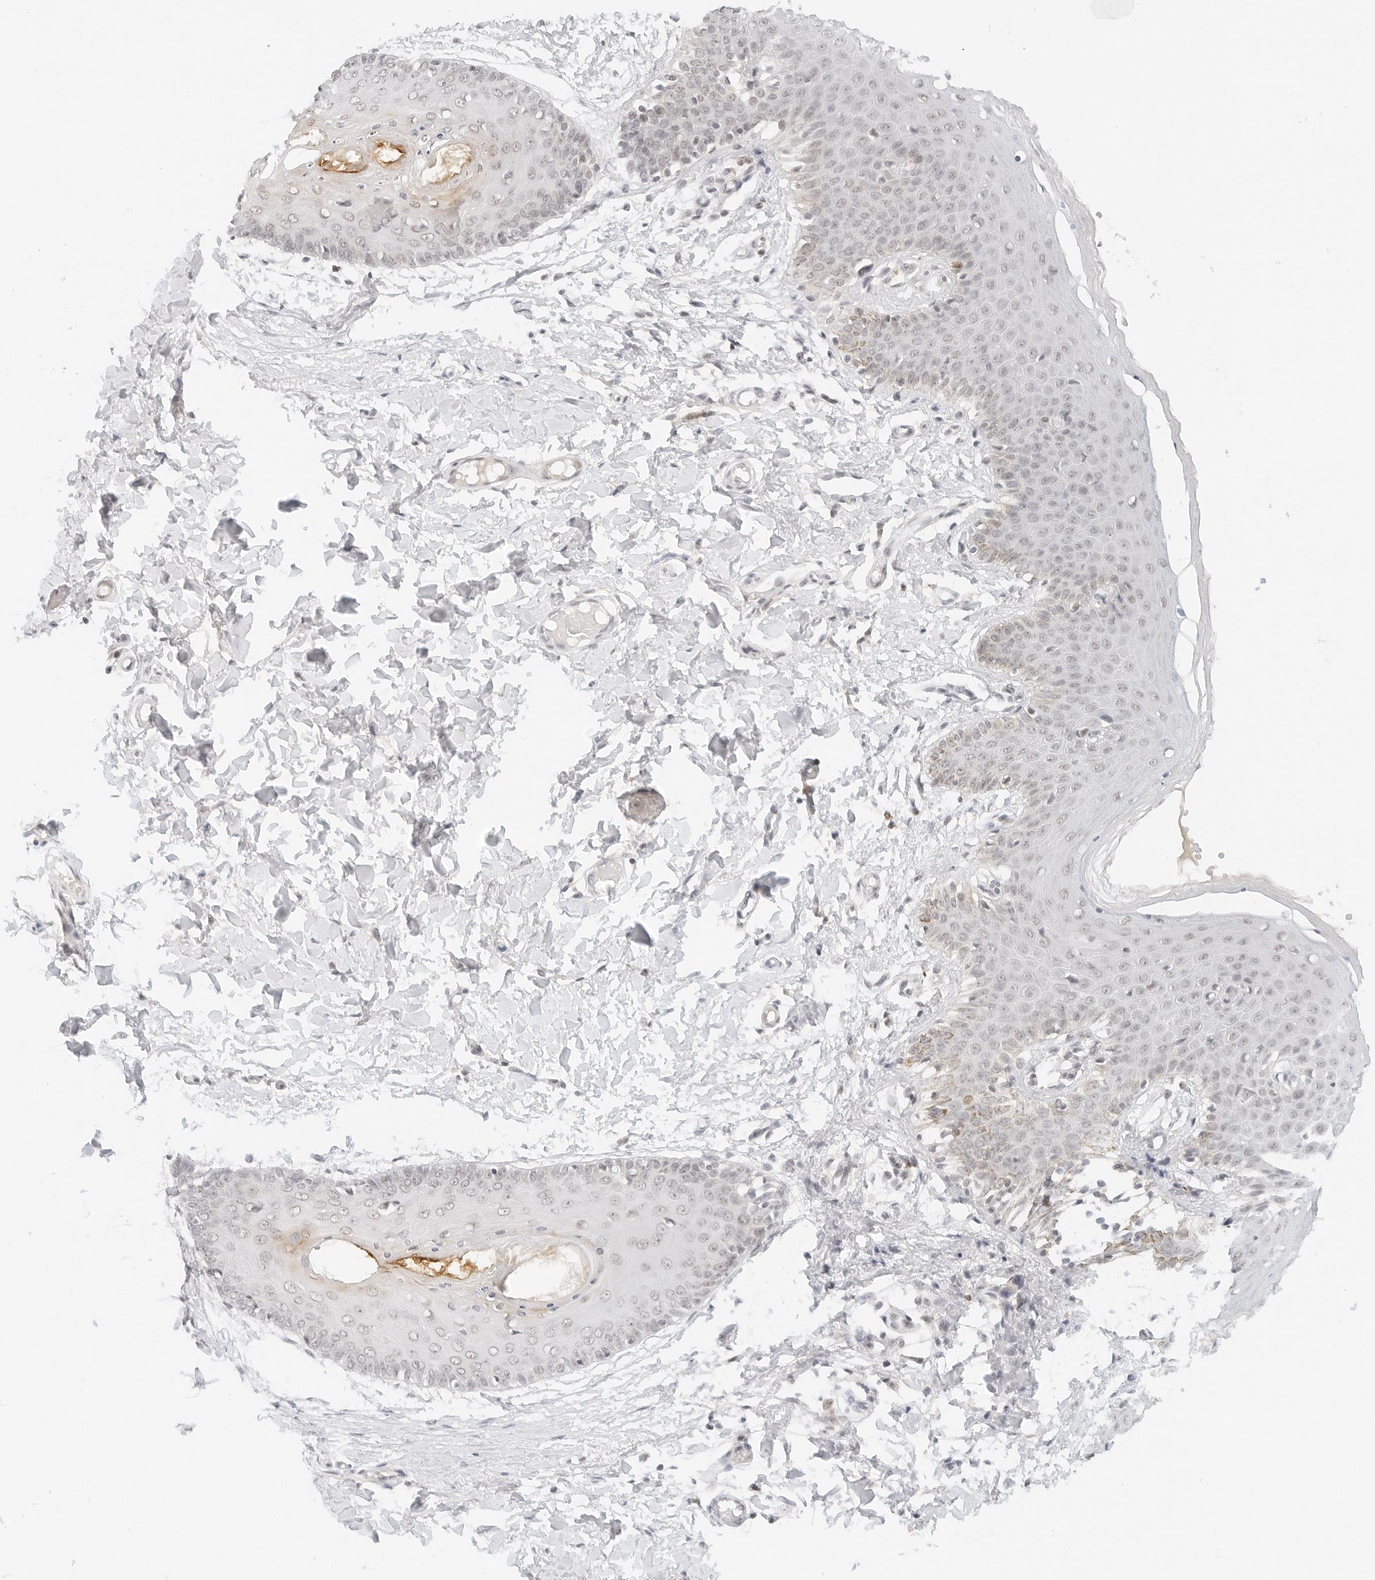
{"staining": {"intensity": "weak", "quantity": "<25%", "location": "nuclear"}, "tissue": "skin", "cell_type": "Epidermal cells", "image_type": "normal", "snomed": [{"axis": "morphology", "description": "Normal tissue, NOS"}, {"axis": "topography", "description": "Vulva"}], "caption": "This photomicrograph is of benign skin stained with immunohistochemistry to label a protein in brown with the nuclei are counter-stained blue. There is no staining in epidermal cells. (DAB immunohistochemistry visualized using brightfield microscopy, high magnification).", "gene": "NEO1", "patient": {"sex": "female", "age": 66}}